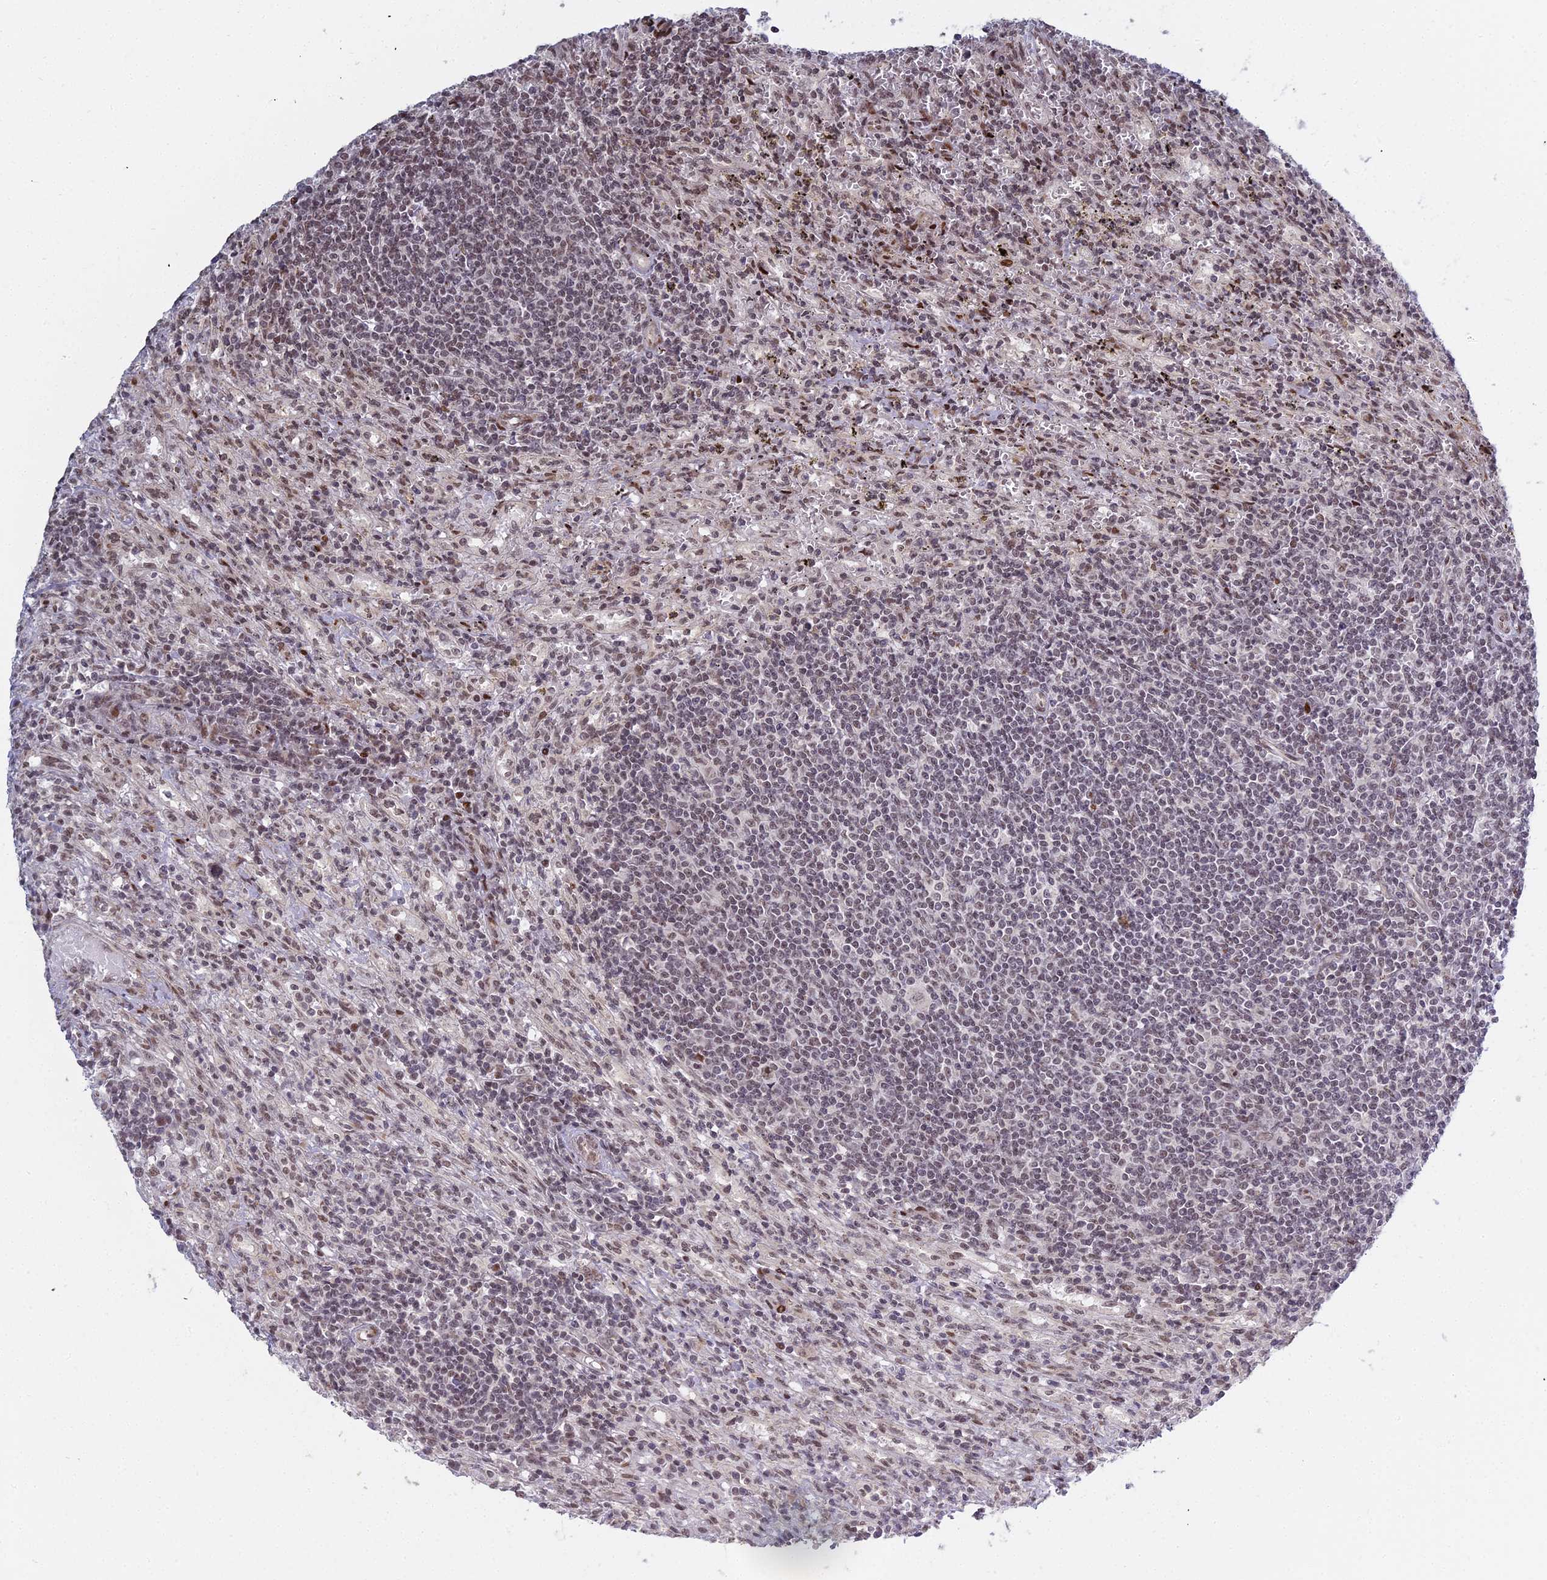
{"staining": {"intensity": "weak", "quantity": "25%-75%", "location": "nuclear"}, "tissue": "lymphoma", "cell_type": "Tumor cells", "image_type": "cancer", "snomed": [{"axis": "morphology", "description": "Malignant lymphoma, non-Hodgkin's type, Low grade"}, {"axis": "topography", "description": "Spleen"}], "caption": "Weak nuclear expression is appreciated in about 25%-75% of tumor cells in lymphoma. (DAB IHC with brightfield microscopy, high magnification).", "gene": "ABCA2", "patient": {"sex": "male", "age": 76}}